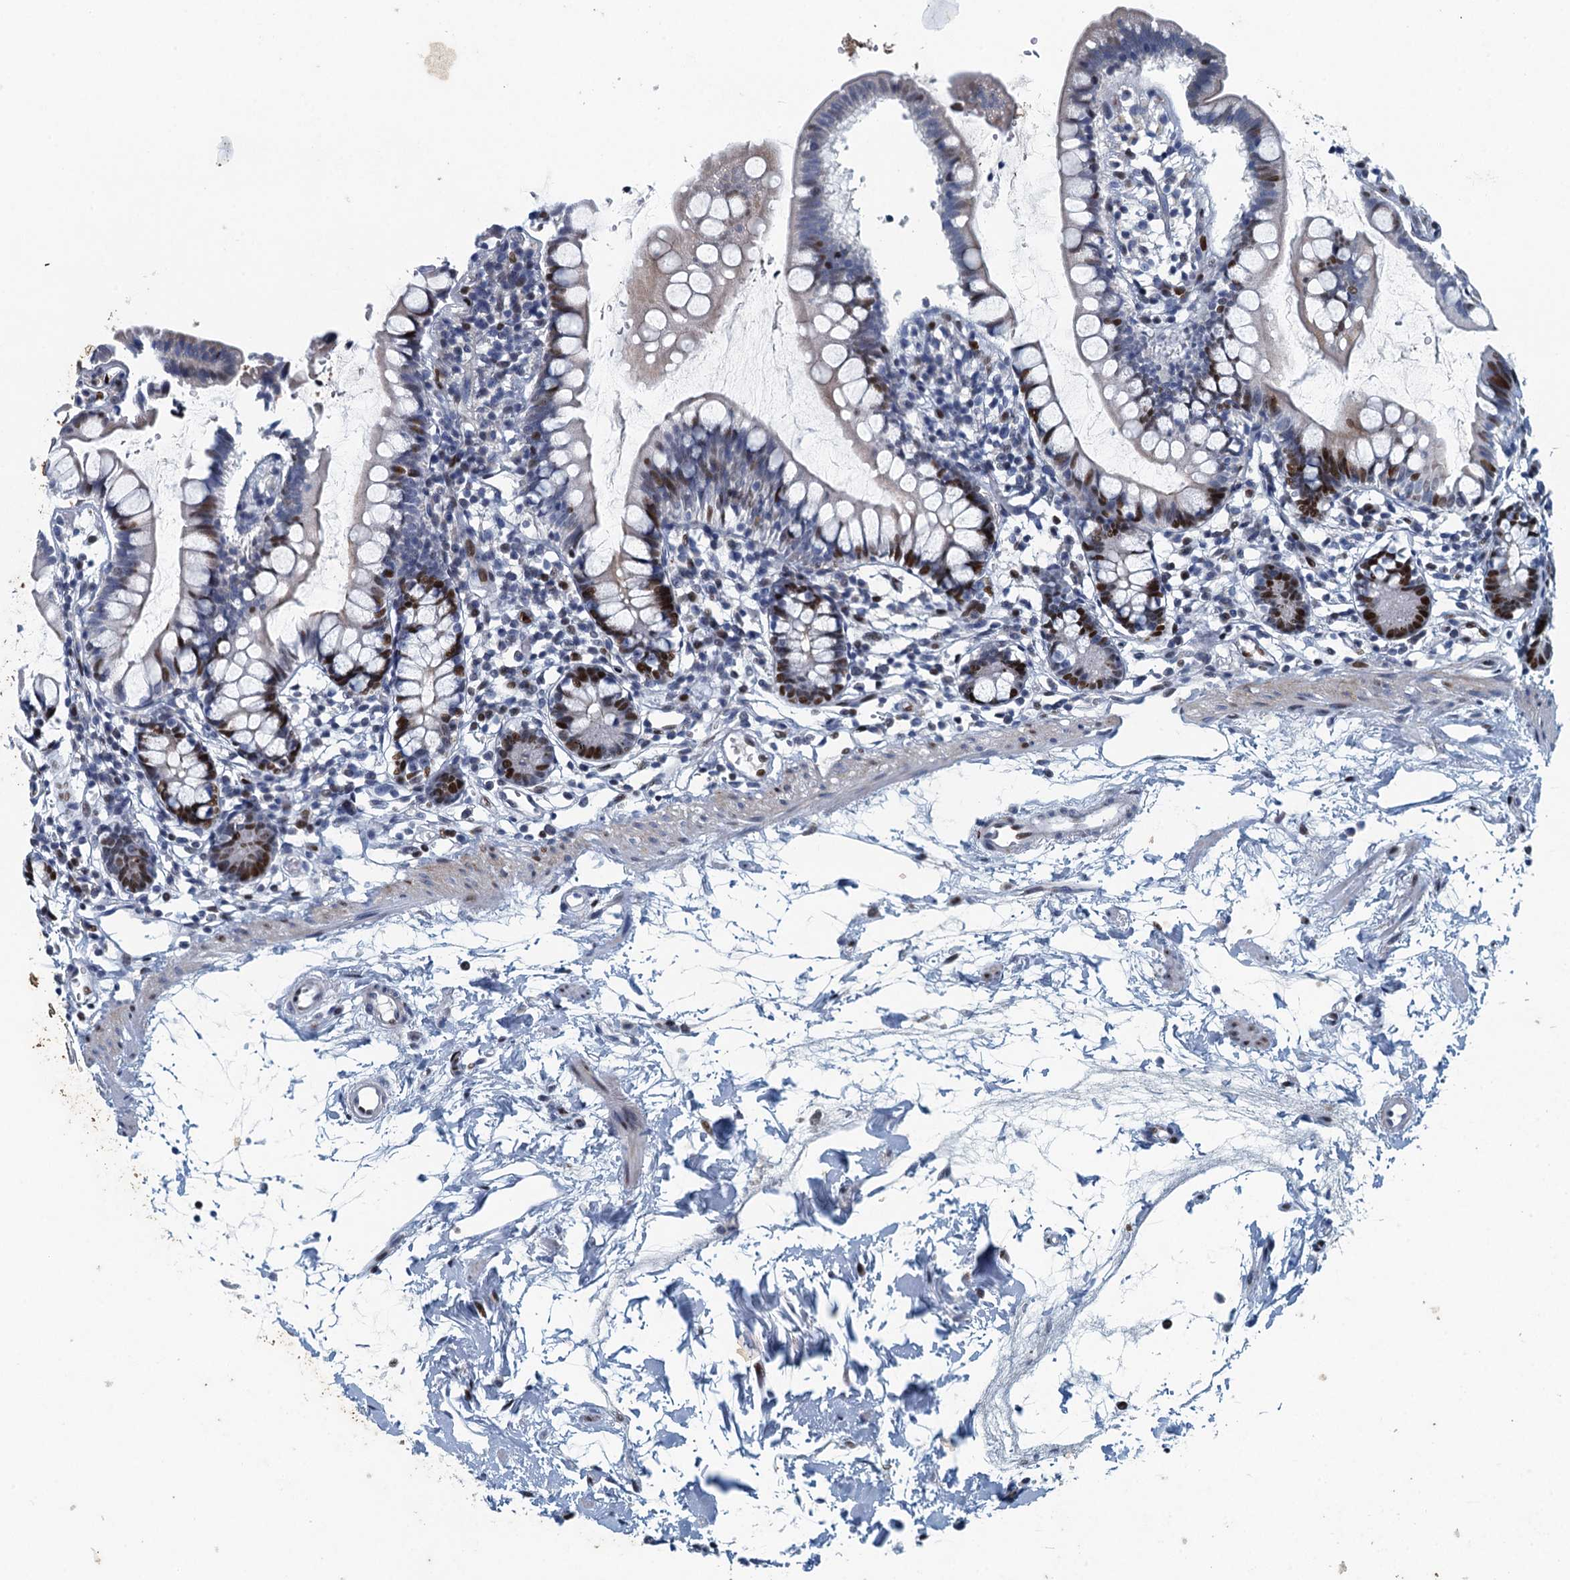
{"staining": {"intensity": "moderate", "quantity": "25%-75%", "location": "nuclear"}, "tissue": "small intestine", "cell_type": "Glandular cells", "image_type": "normal", "snomed": [{"axis": "morphology", "description": "Normal tissue, NOS"}, {"axis": "topography", "description": "Small intestine"}], "caption": "Immunohistochemistry (IHC) photomicrograph of benign small intestine: small intestine stained using IHC reveals medium levels of moderate protein expression localized specifically in the nuclear of glandular cells, appearing as a nuclear brown color.", "gene": "ANKRD13D", "patient": {"sex": "female", "age": 84}}